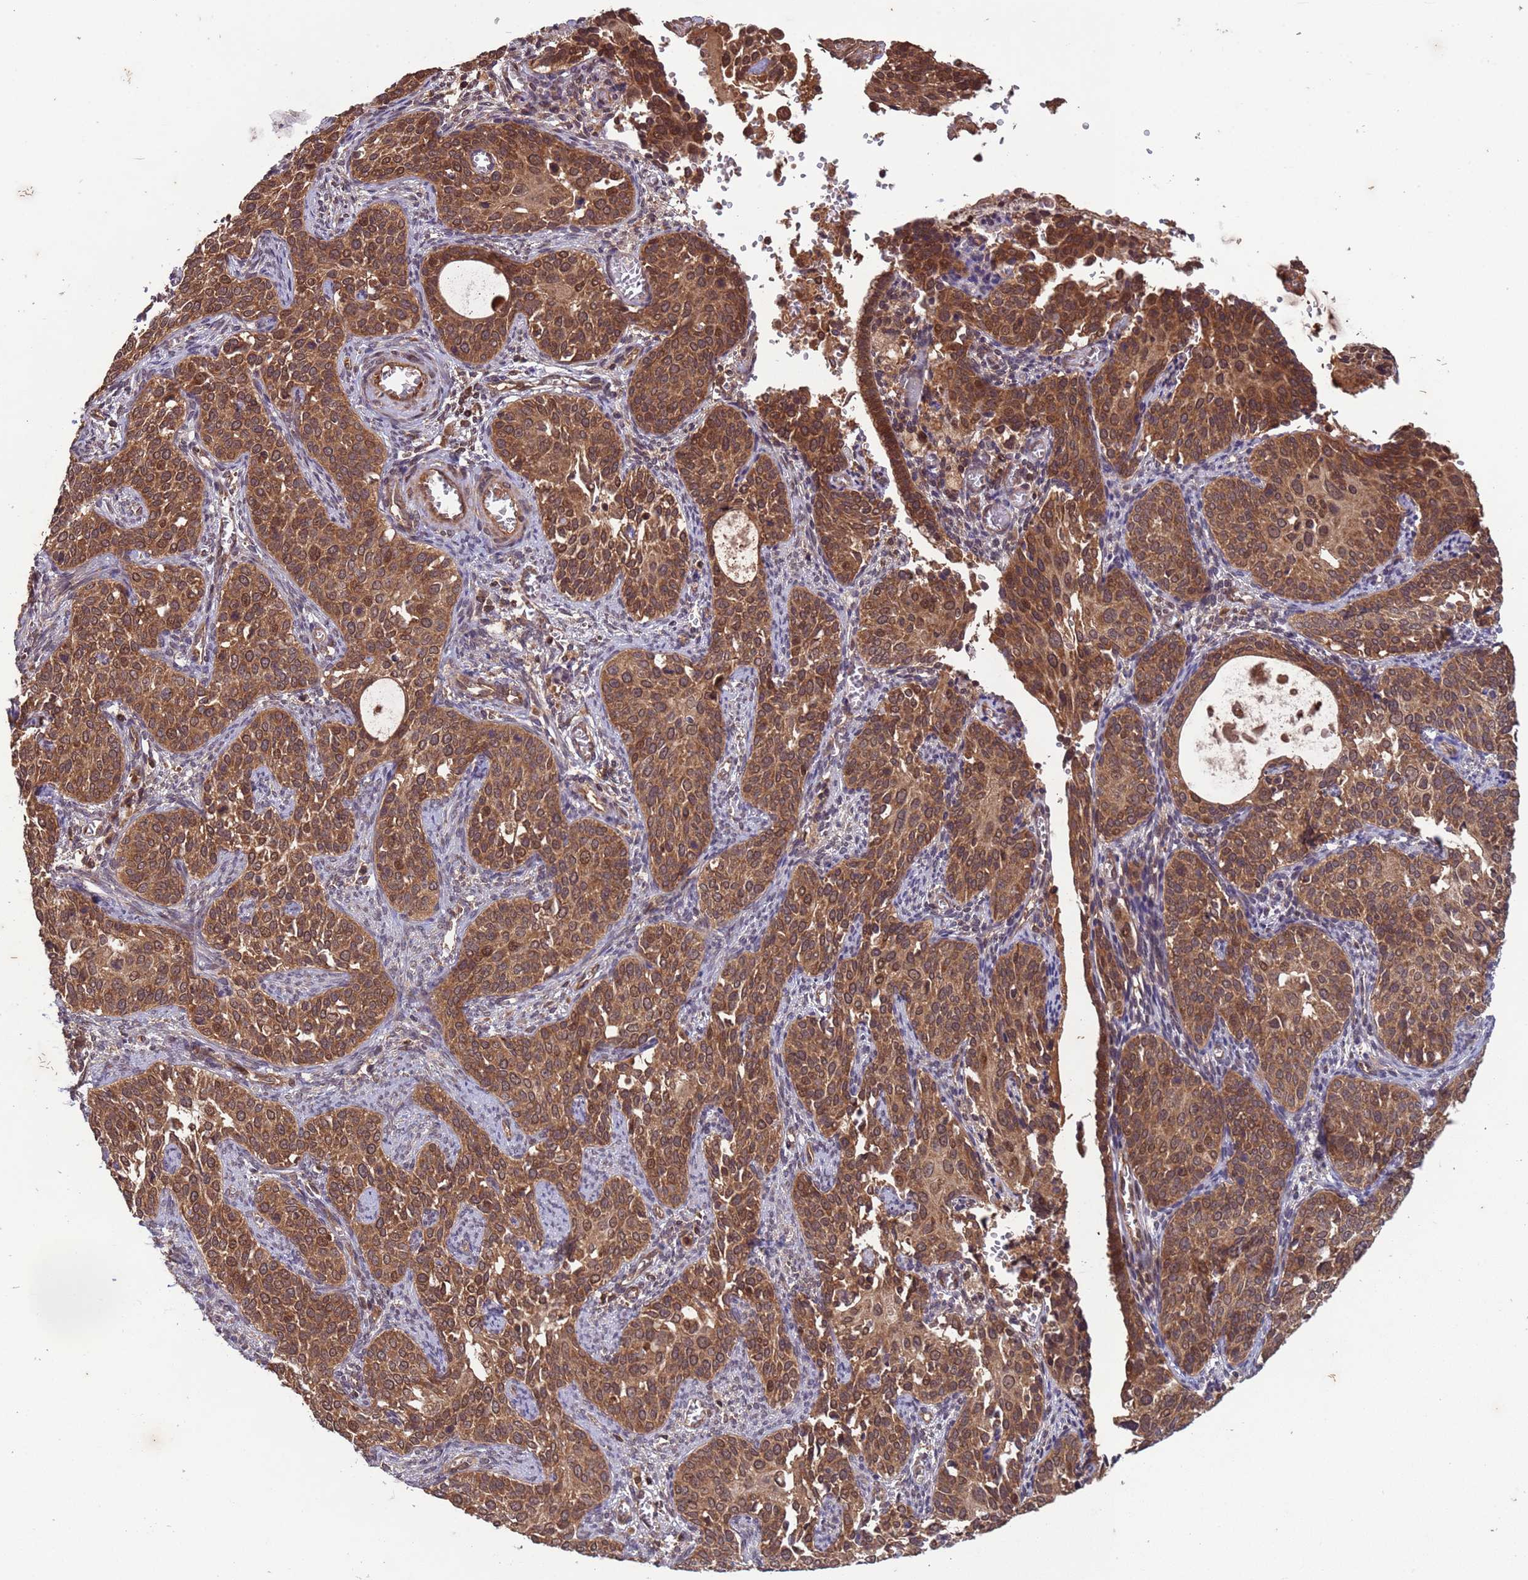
{"staining": {"intensity": "strong", "quantity": ">75%", "location": "cytoplasmic/membranous,nuclear"}, "tissue": "cervical cancer", "cell_type": "Tumor cells", "image_type": "cancer", "snomed": [{"axis": "morphology", "description": "Squamous cell carcinoma, NOS"}, {"axis": "topography", "description": "Cervix"}], "caption": "Cervical squamous cell carcinoma stained with DAB (3,3'-diaminobenzidine) IHC exhibits high levels of strong cytoplasmic/membranous and nuclear staining in about >75% of tumor cells.", "gene": "ERI1", "patient": {"sex": "female", "age": 44}}